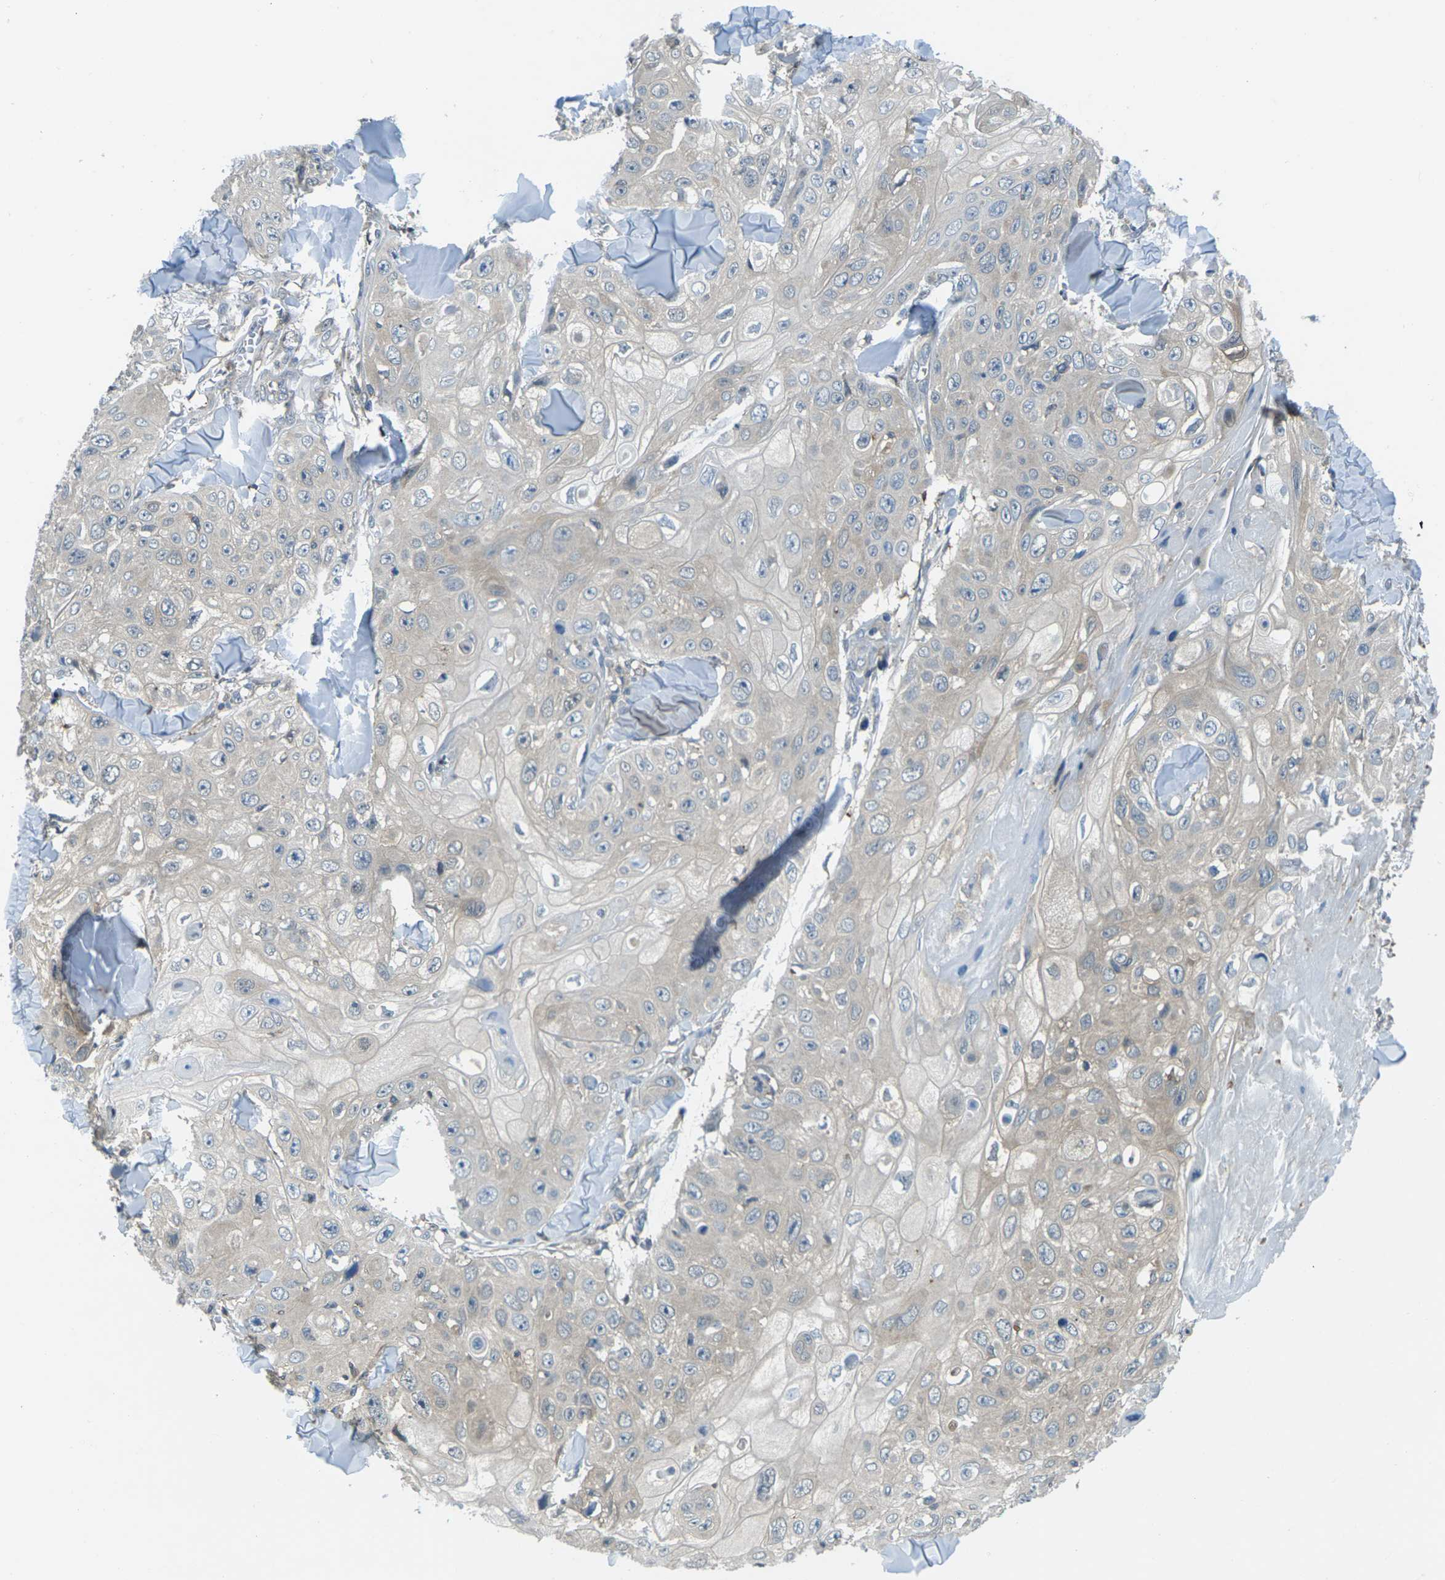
{"staining": {"intensity": "weak", "quantity": ">75%", "location": "cytoplasmic/membranous"}, "tissue": "skin cancer", "cell_type": "Tumor cells", "image_type": "cancer", "snomed": [{"axis": "morphology", "description": "Squamous cell carcinoma, NOS"}, {"axis": "topography", "description": "Skin"}], "caption": "Skin squamous cell carcinoma was stained to show a protein in brown. There is low levels of weak cytoplasmic/membranous expression in about >75% of tumor cells.", "gene": "NANOS2", "patient": {"sex": "male", "age": 86}}